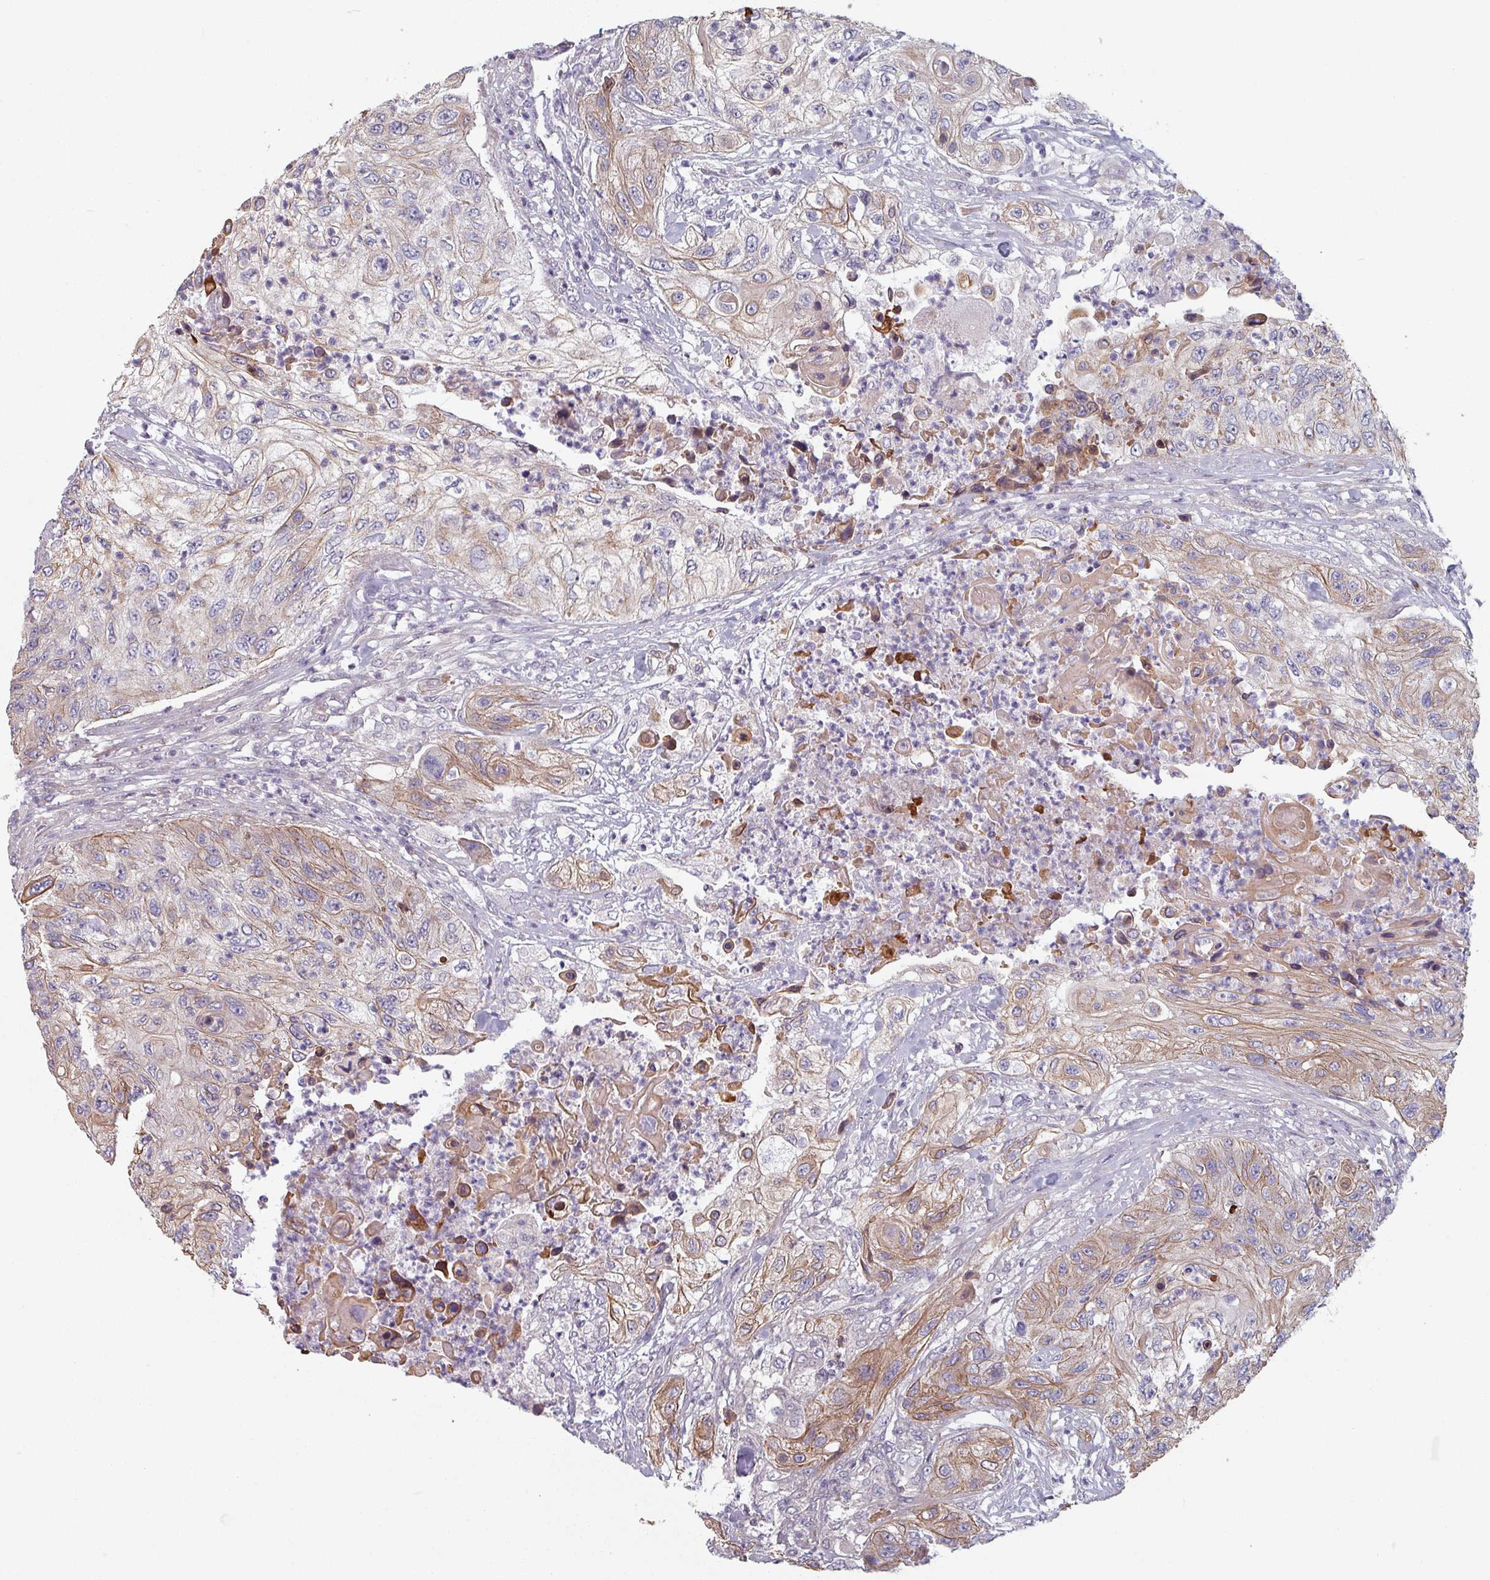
{"staining": {"intensity": "weak", "quantity": "25%-75%", "location": "cytoplasmic/membranous"}, "tissue": "urothelial cancer", "cell_type": "Tumor cells", "image_type": "cancer", "snomed": [{"axis": "morphology", "description": "Urothelial carcinoma, High grade"}, {"axis": "topography", "description": "Urinary bladder"}], "caption": "DAB immunohistochemical staining of urothelial cancer exhibits weak cytoplasmic/membranous protein positivity in approximately 25%-75% of tumor cells. The staining is performed using DAB brown chromogen to label protein expression. The nuclei are counter-stained blue using hematoxylin.", "gene": "C4BPB", "patient": {"sex": "female", "age": 60}}